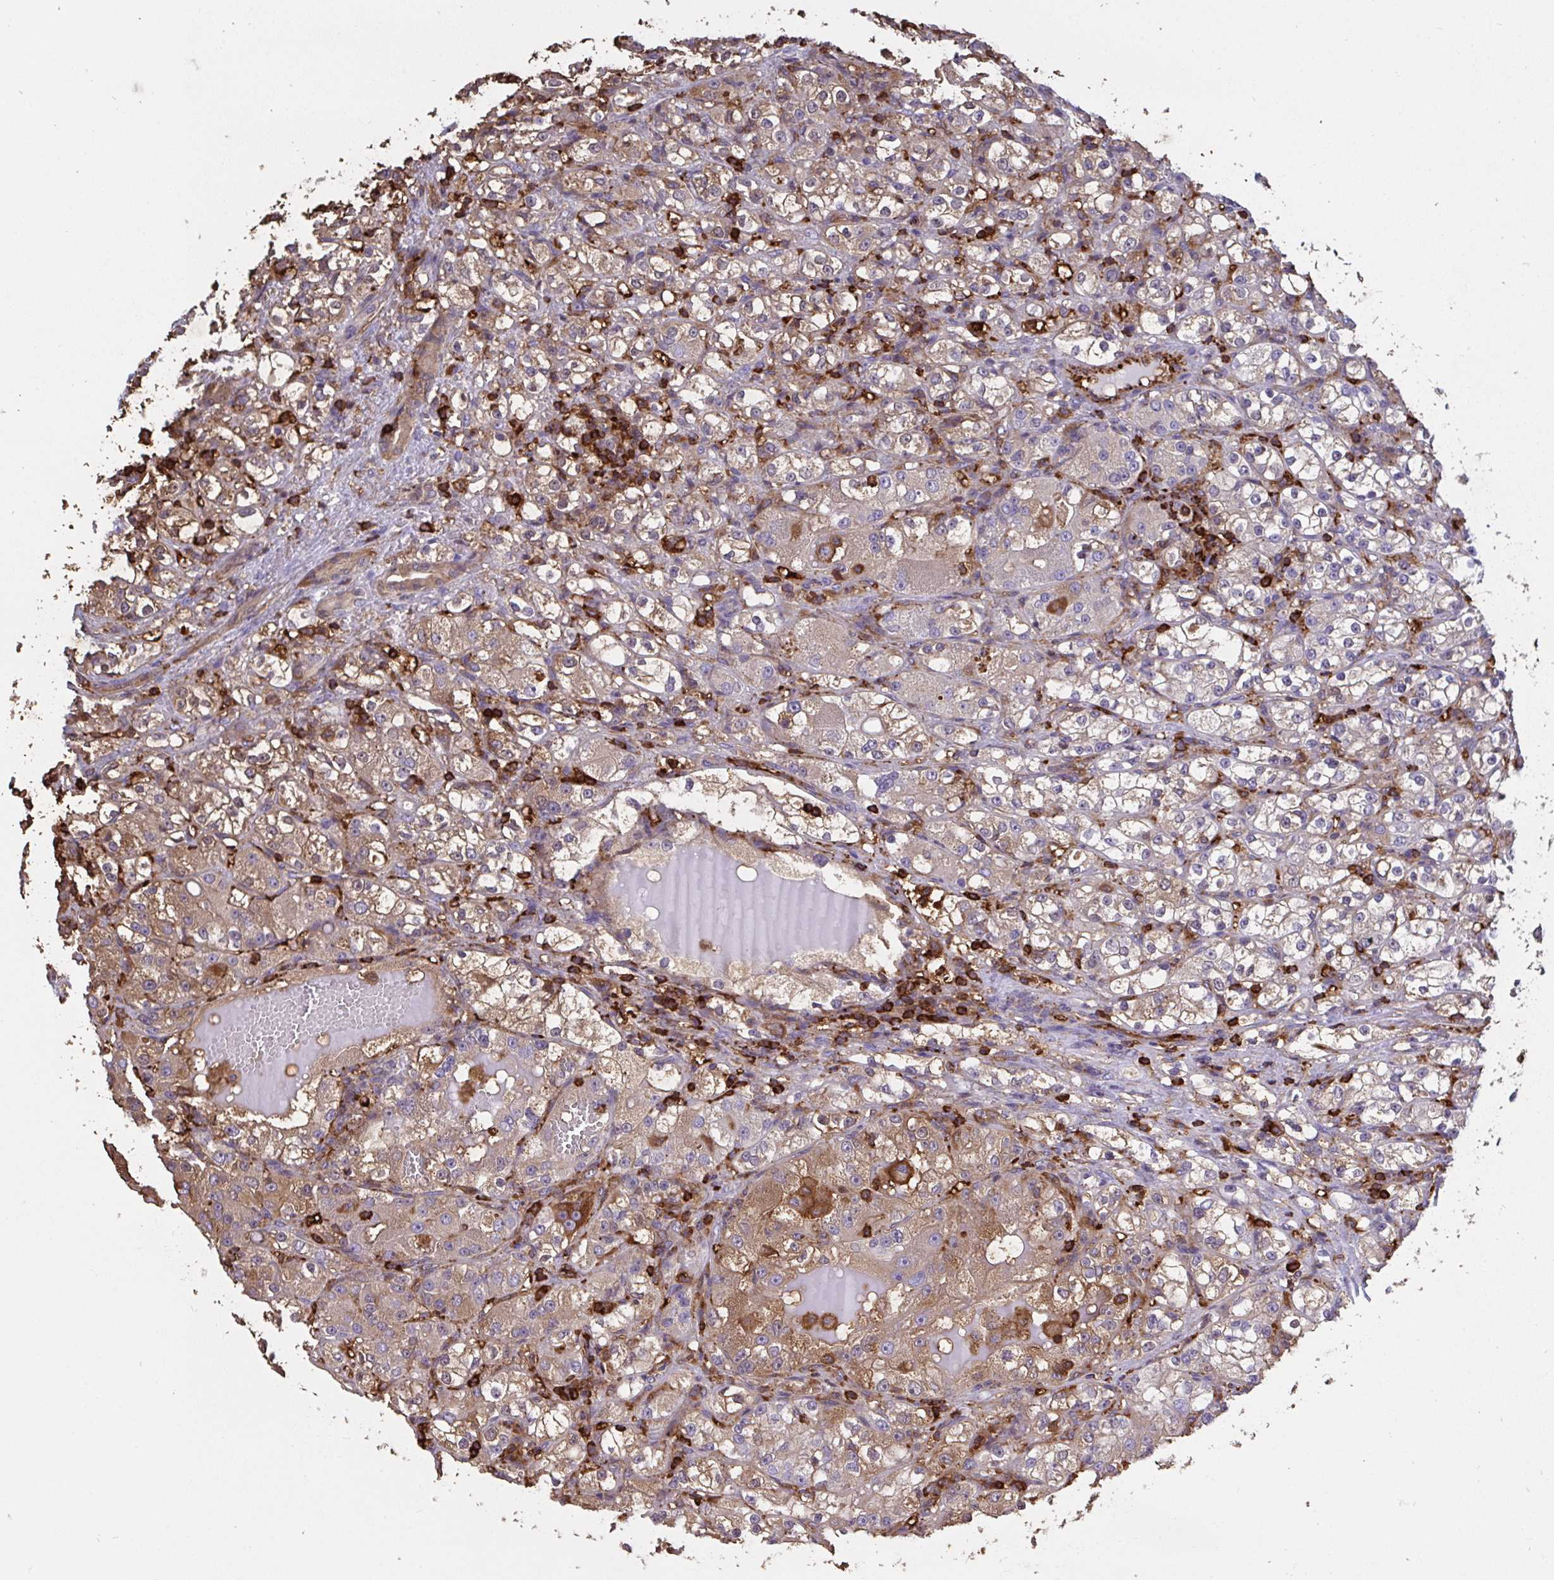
{"staining": {"intensity": "weak", "quantity": "25%-75%", "location": "cytoplasmic/membranous"}, "tissue": "renal cancer", "cell_type": "Tumor cells", "image_type": "cancer", "snomed": [{"axis": "morphology", "description": "Normal tissue, NOS"}, {"axis": "morphology", "description": "Adenocarcinoma, NOS"}, {"axis": "topography", "description": "Kidney"}], "caption": "Weak cytoplasmic/membranous protein staining is identified in about 25%-75% of tumor cells in renal cancer (adenocarcinoma).", "gene": "CFL1", "patient": {"sex": "male", "age": 61}}